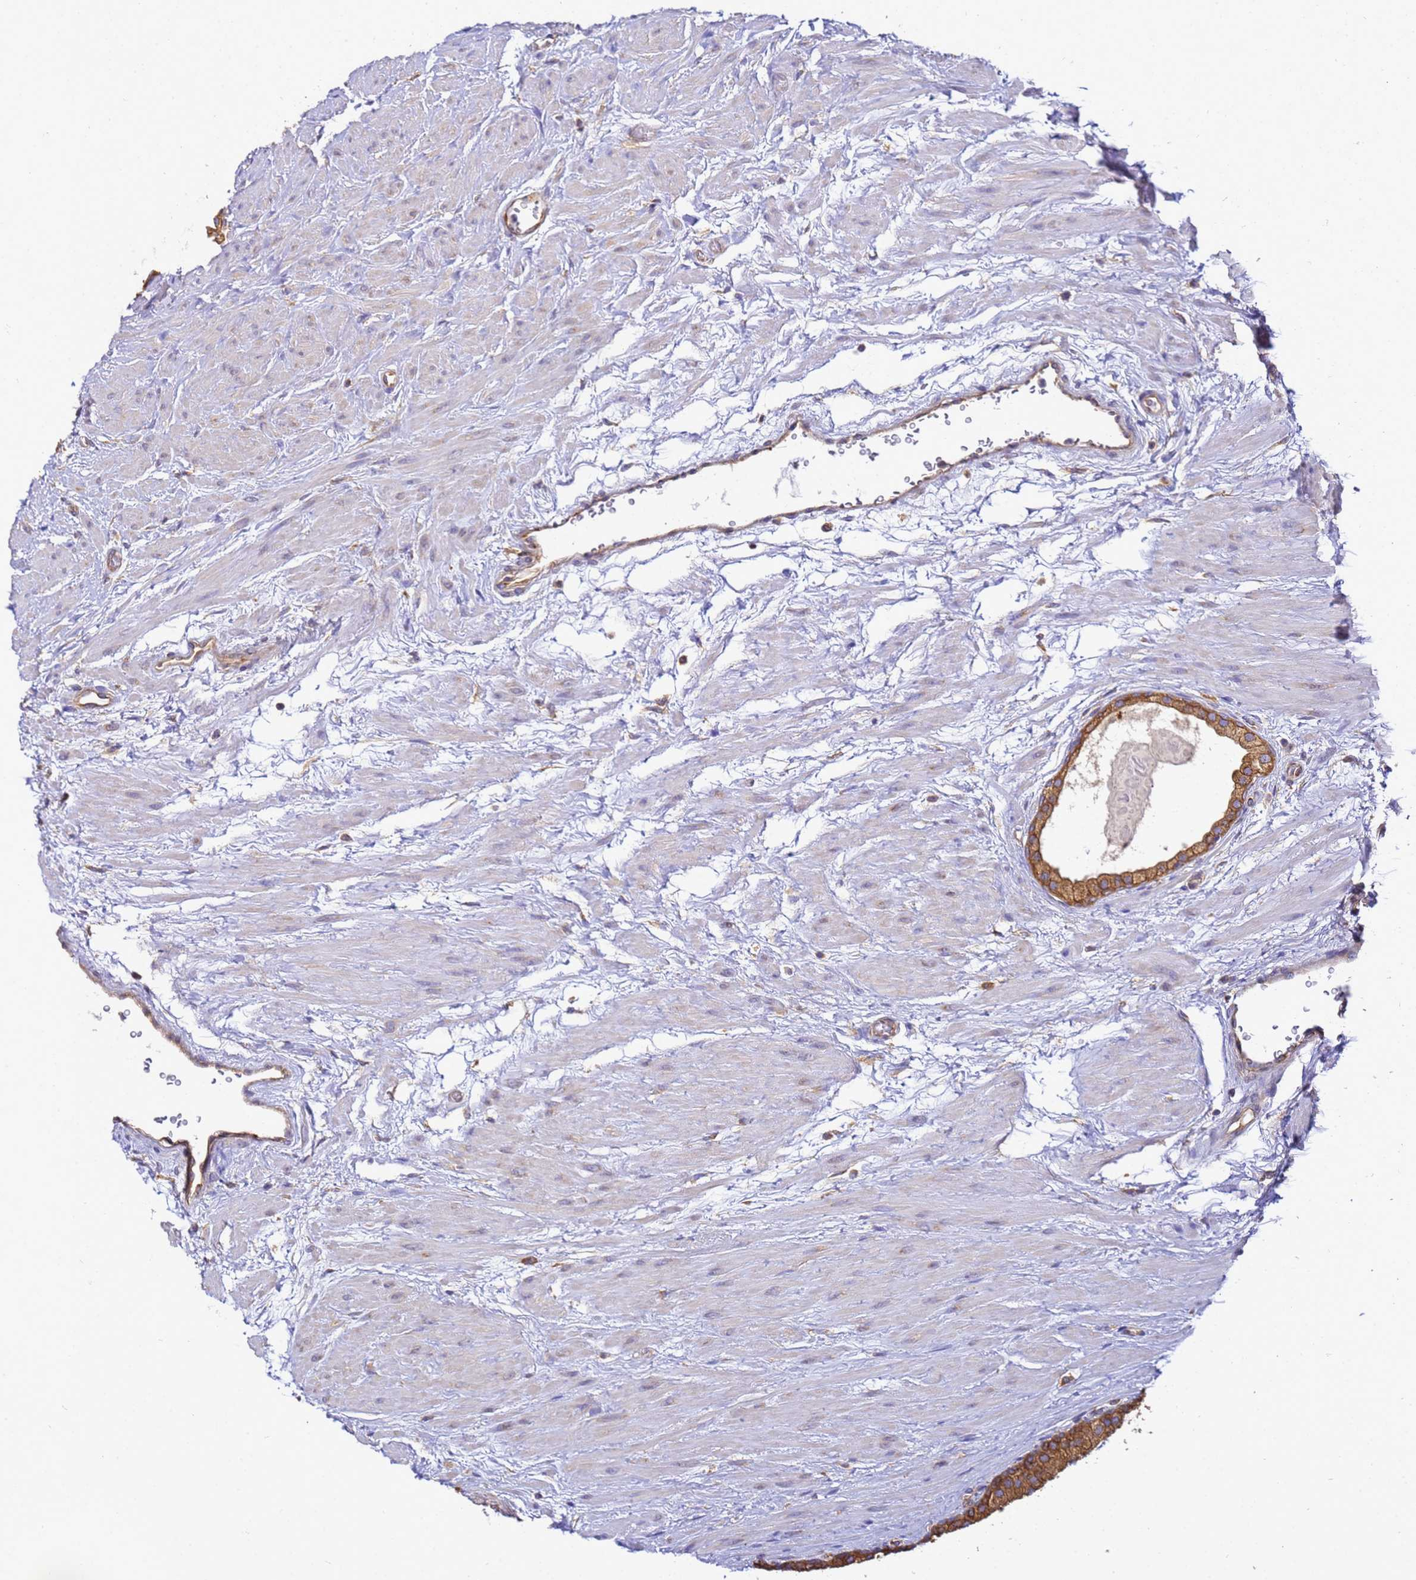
{"staining": {"intensity": "moderate", "quantity": ">75%", "location": "cytoplasmic/membranous"}, "tissue": "prostate", "cell_type": "Glandular cells", "image_type": "normal", "snomed": [{"axis": "morphology", "description": "Normal tissue, NOS"}, {"axis": "topography", "description": "Prostate"}], "caption": "Immunohistochemistry (IHC) of unremarkable prostate reveals medium levels of moderate cytoplasmic/membranous expression in about >75% of glandular cells.", "gene": "NARS1", "patient": {"sex": "male", "age": 48}}